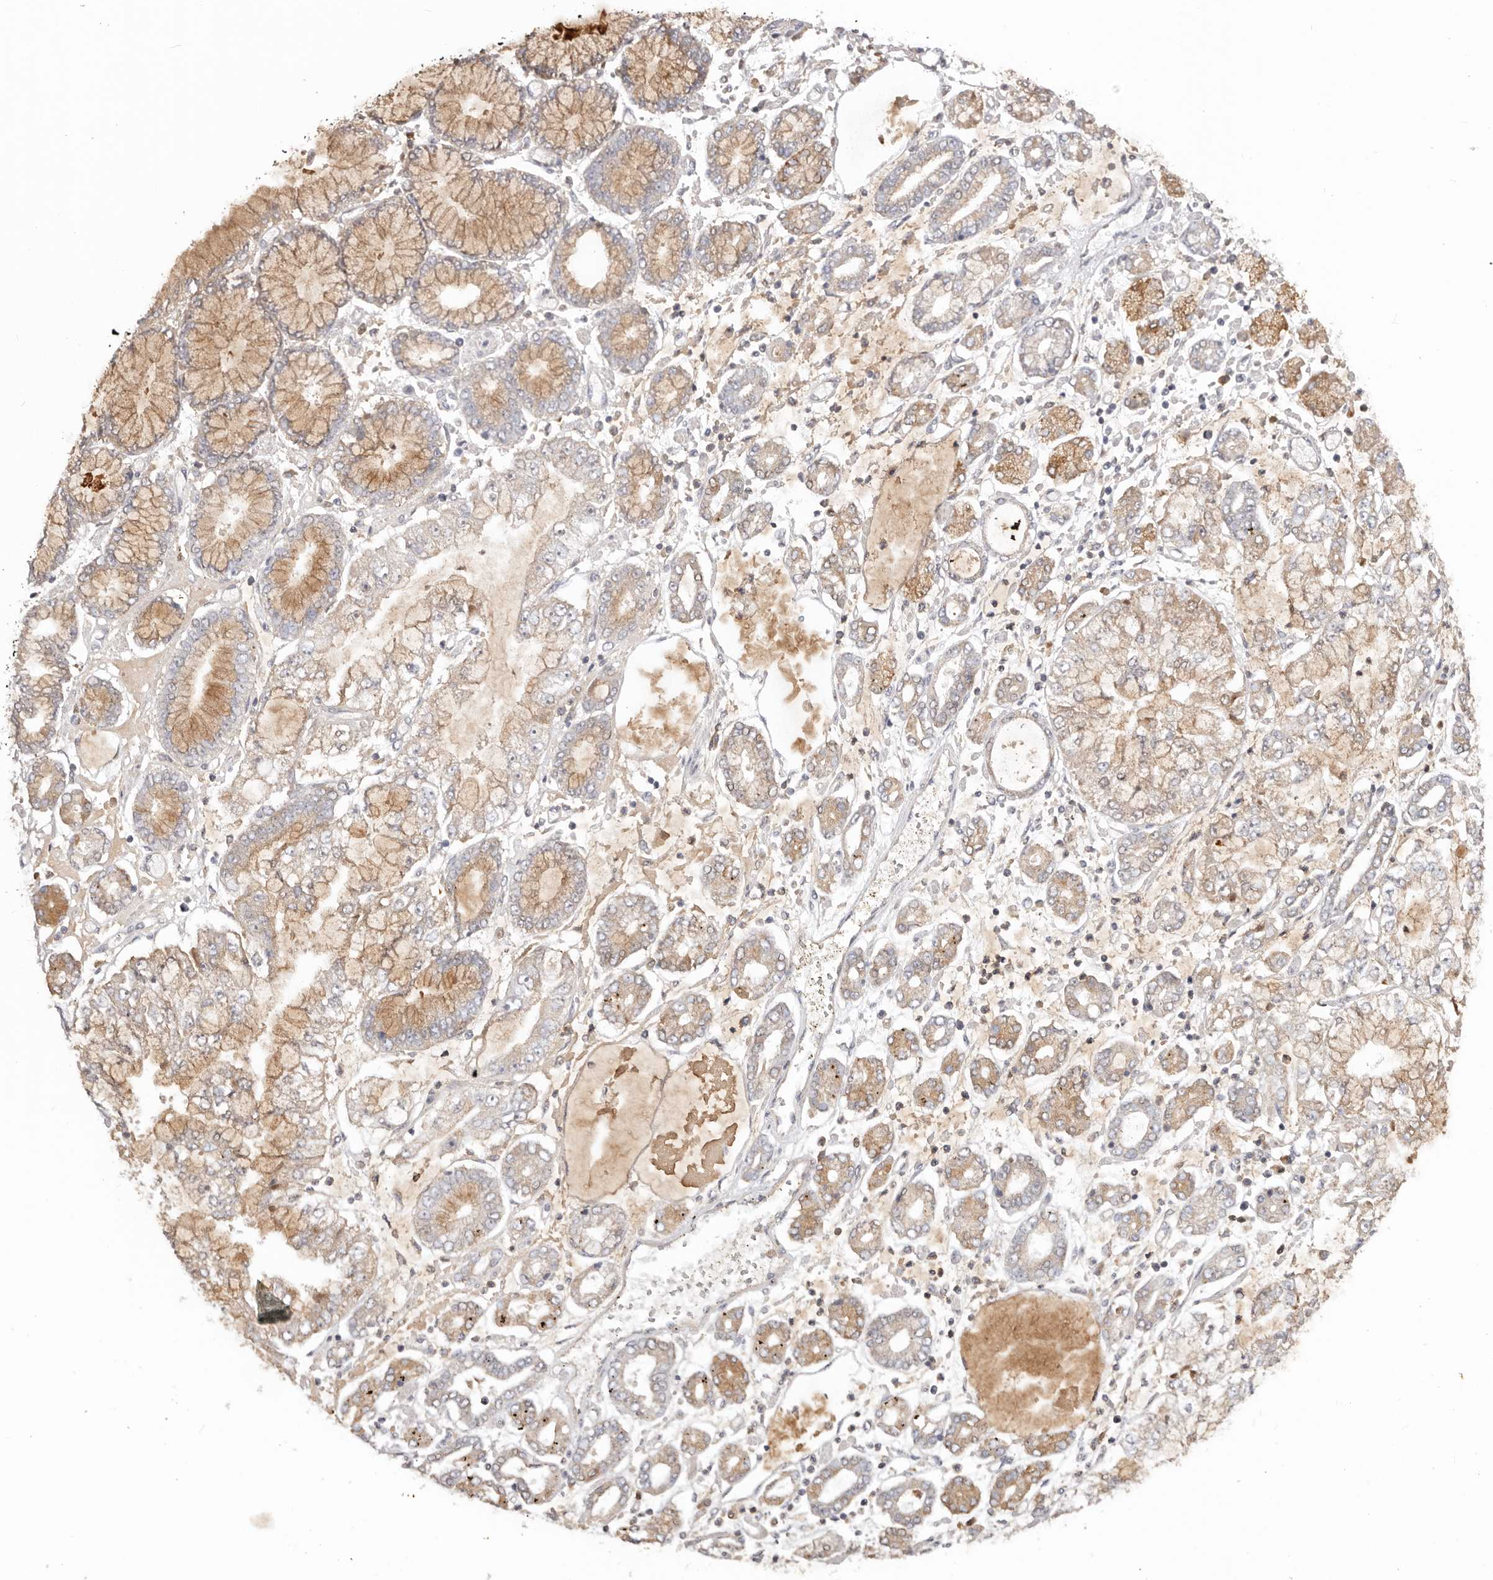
{"staining": {"intensity": "moderate", "quantity": "<25%", "location": "cytoplasmic/membranous"}, "tissue": "stomach cancer", "cell_type": "Tumor cells", "image_type": "cancer", "snomed": [{"axis": "morphology", "description": "Adenocarcinoma, NOS"}, {"axis": "topography", "description": "Stomach"}], "caption": "A brown stain shows moderate cytoplasmic/membranous positivity of a protein in human adenocarcinoma (stomach) tumor cells. The staining was performed using DAB (3,3'-diaminobenzidine), with brown indicating positive protein expression. Nuclei are stained blue with hematoxylin.", "gene": "PKIB", "patient": {"sex": "male", "age": 76}}